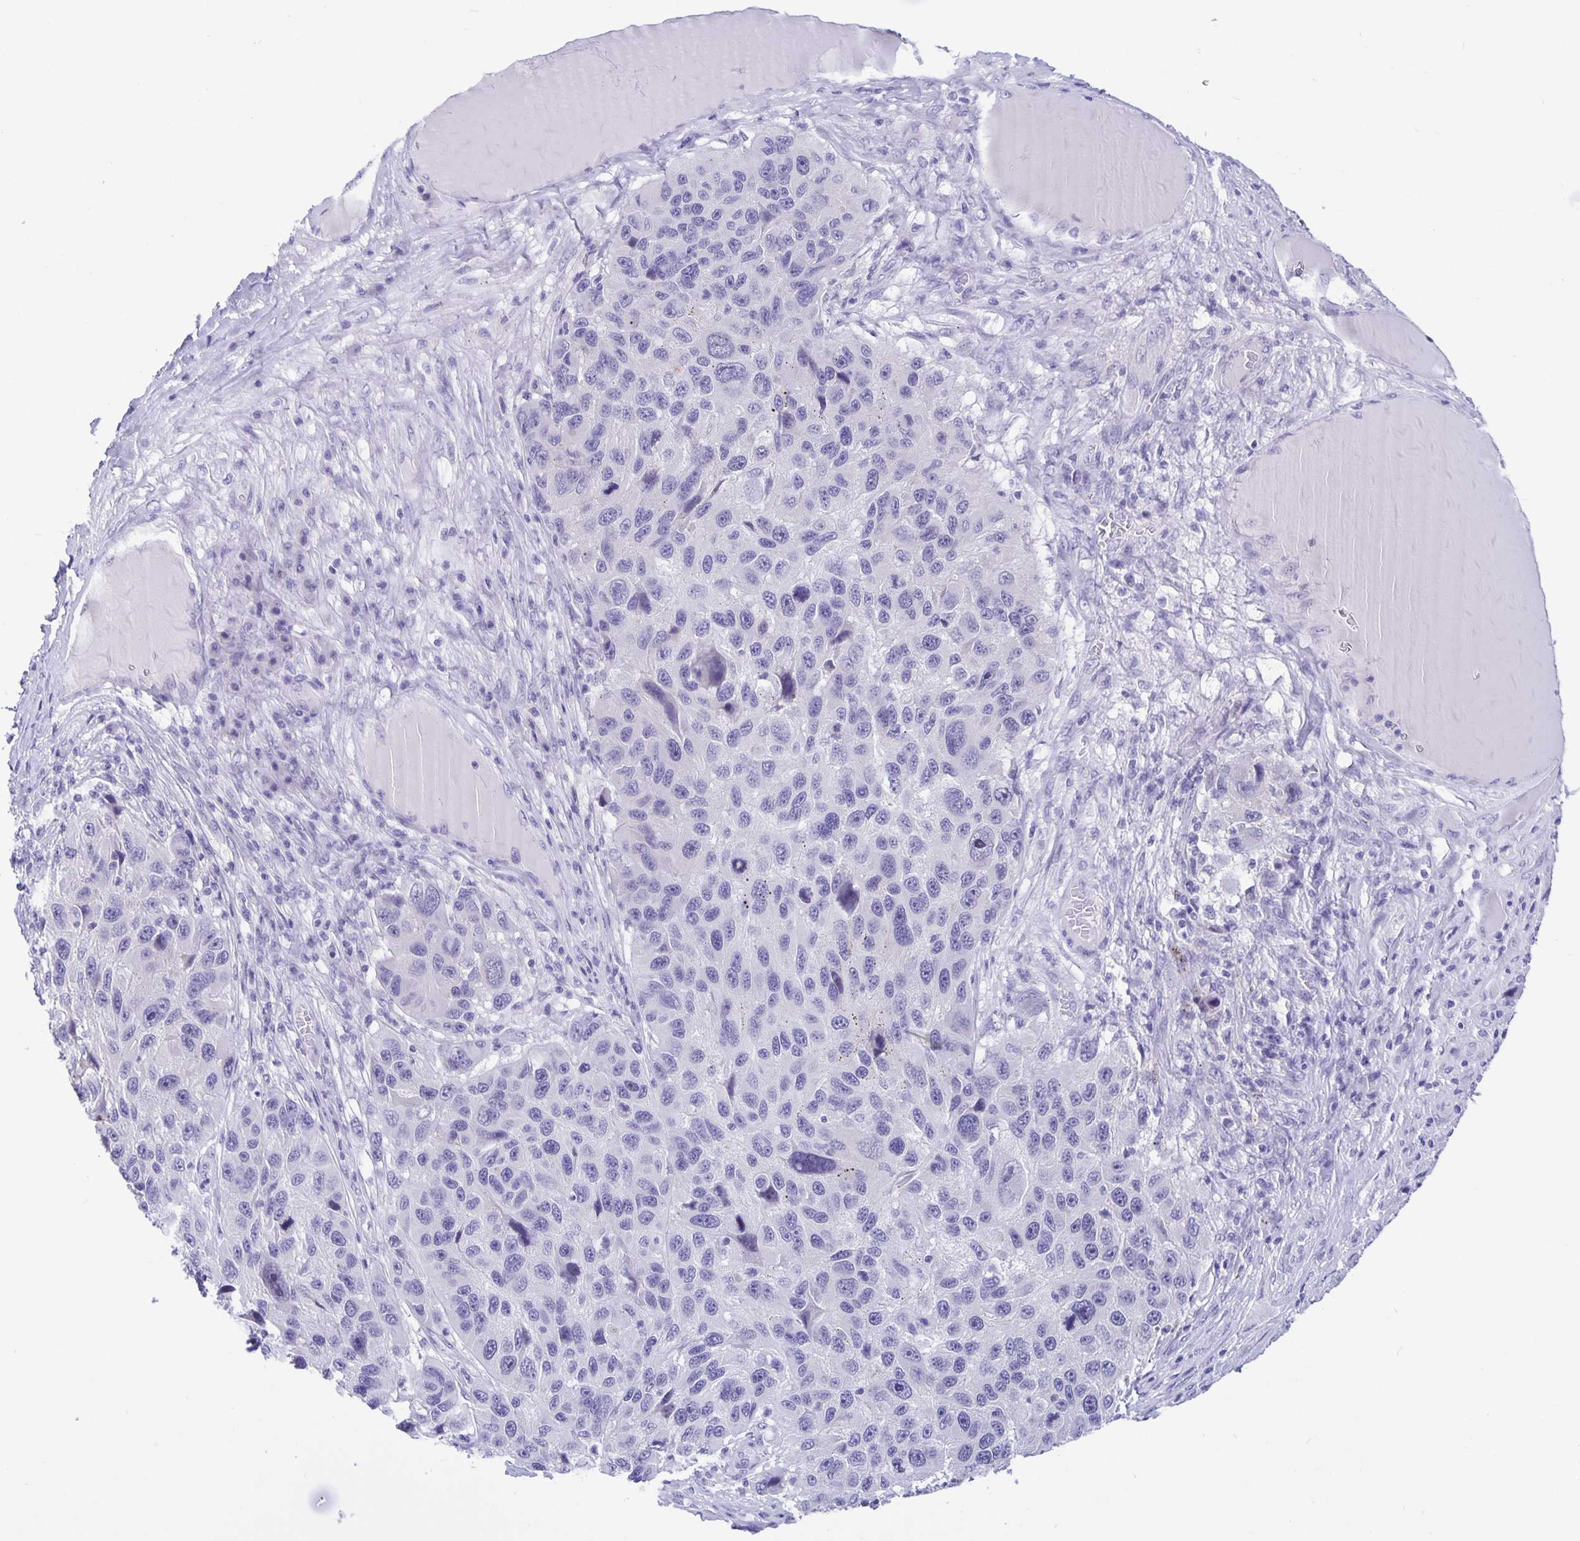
{"staining": {"intensity": "negative", "quantity": "none", "location": "none"}, "tissue": "melanoma", "cell_type": "Tumor cells", "image_type": "cancer", "snomed": [{"axis": "morphology", "description": "Malignant melanoma, NOS"}, {"axis": "topography", "description": "Skin"}], "caption": "Malignant melanoma stained for a protein using IHC displays no positivity tumor cells.", "gene": "ERMN", "patient": {"sex": "male", "age": 53}}